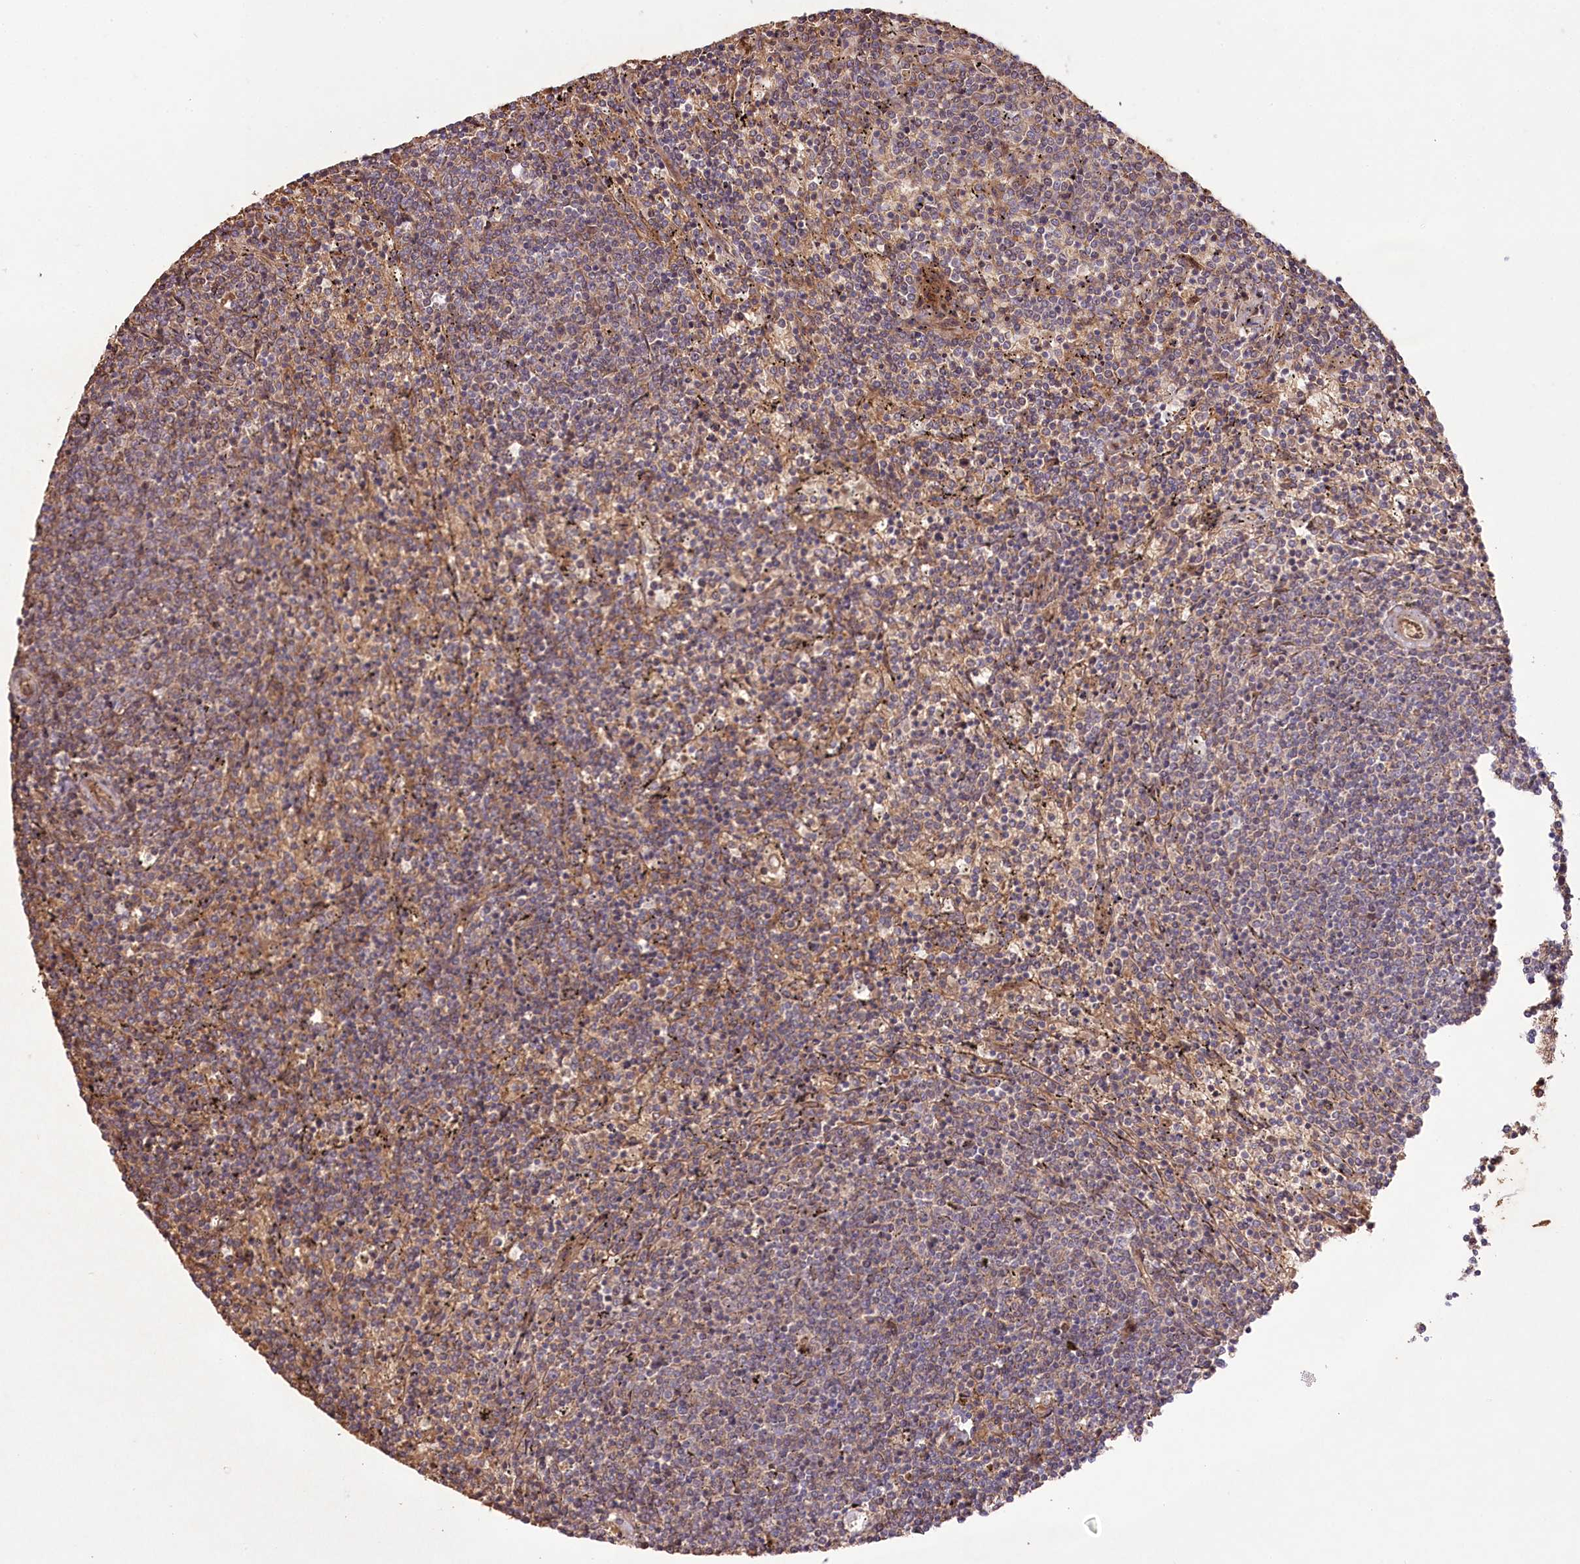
{"staining": {"intensity": "negative", "quantity": "none", "location": "none"}, "tissue": "lymphoma", "cell_type": "Tumor cells", "image_type": "cancer", "snomed": [{"axis": "morphology", "description": "Malignant lymphoma, non-Hodgkin's type, Low grade"}, {"axis": "topography", "description": "Spleen"}], "caption": "Immunohistochemistry (IHC) photomicrograph of neoplastic tissue: human malignant lymphoma, non-Hodgkin's type (low-grade) stained with DAB exhibits no significant protein positivity in tumor cells.", "gene": "TRUB1", "patient": {"sex": "female", "age": 50}}